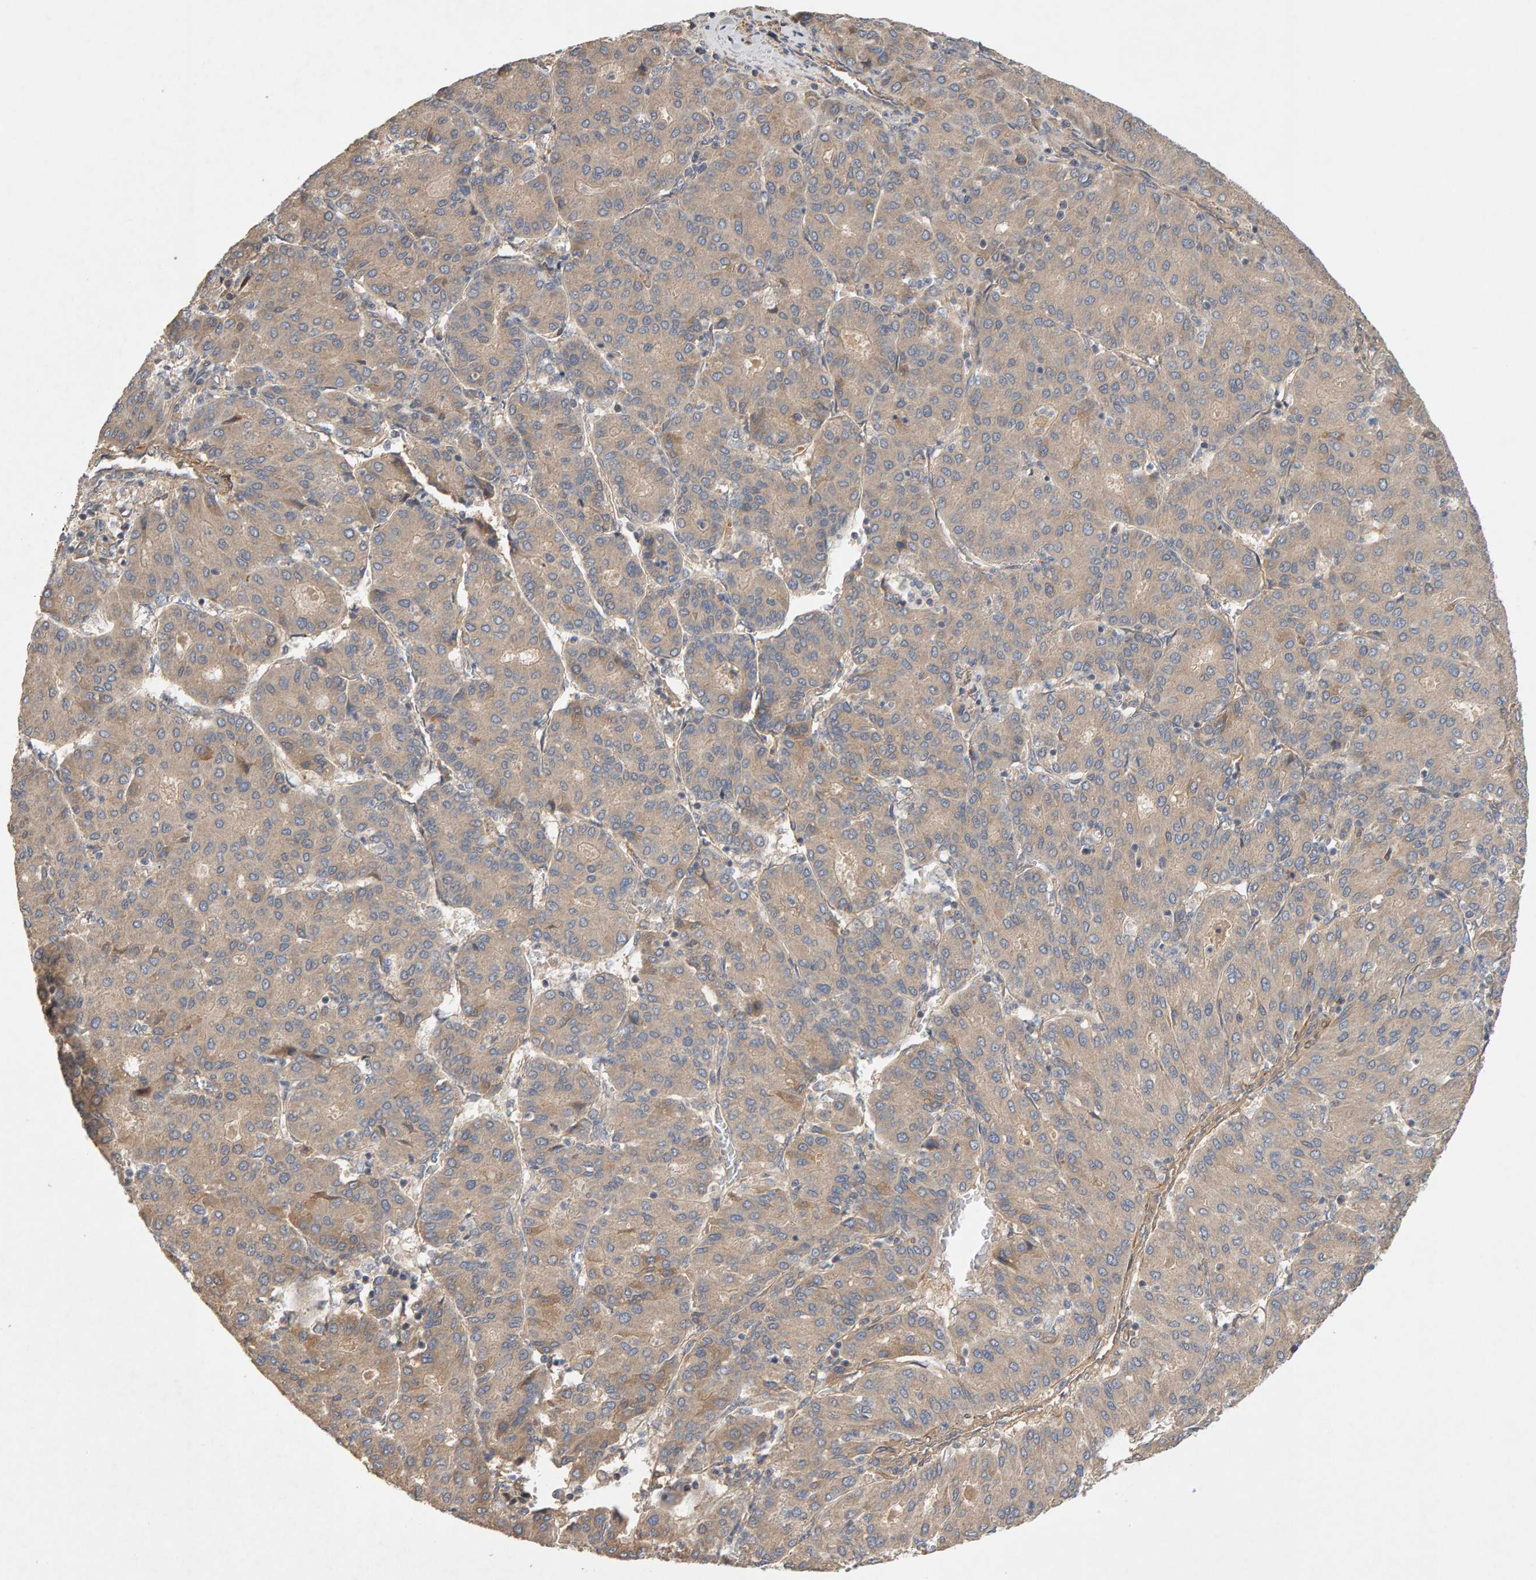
{"staining": {"intensity": "weak", "quantity": ">75%", "location": "cytoplasmic/membranous"}, "tissue": "liver cancer", "cell_type": "Tumor cells", "image_type": "cancer", "snomed": [{"axis": "morphology", "description": "Carcinoma, Hepatocellular, NOS"}, {"axis": "topography", "description": "Liver"}], "caption": "Immunohistochemistry staining of hepatocellular carcinoma (liver), which displays low levels of weak cytoplasmic/membranous positivity in approximately >75% of tumor cells indicating weak cytoplasmic/membranous protein staining. The staining was performed using DAB (brown) for protein detection and nuclei were counterstained in hematoxylin (blue).", "gene": "RNF19A", "patient": {"sex": "male", "age": 65}}